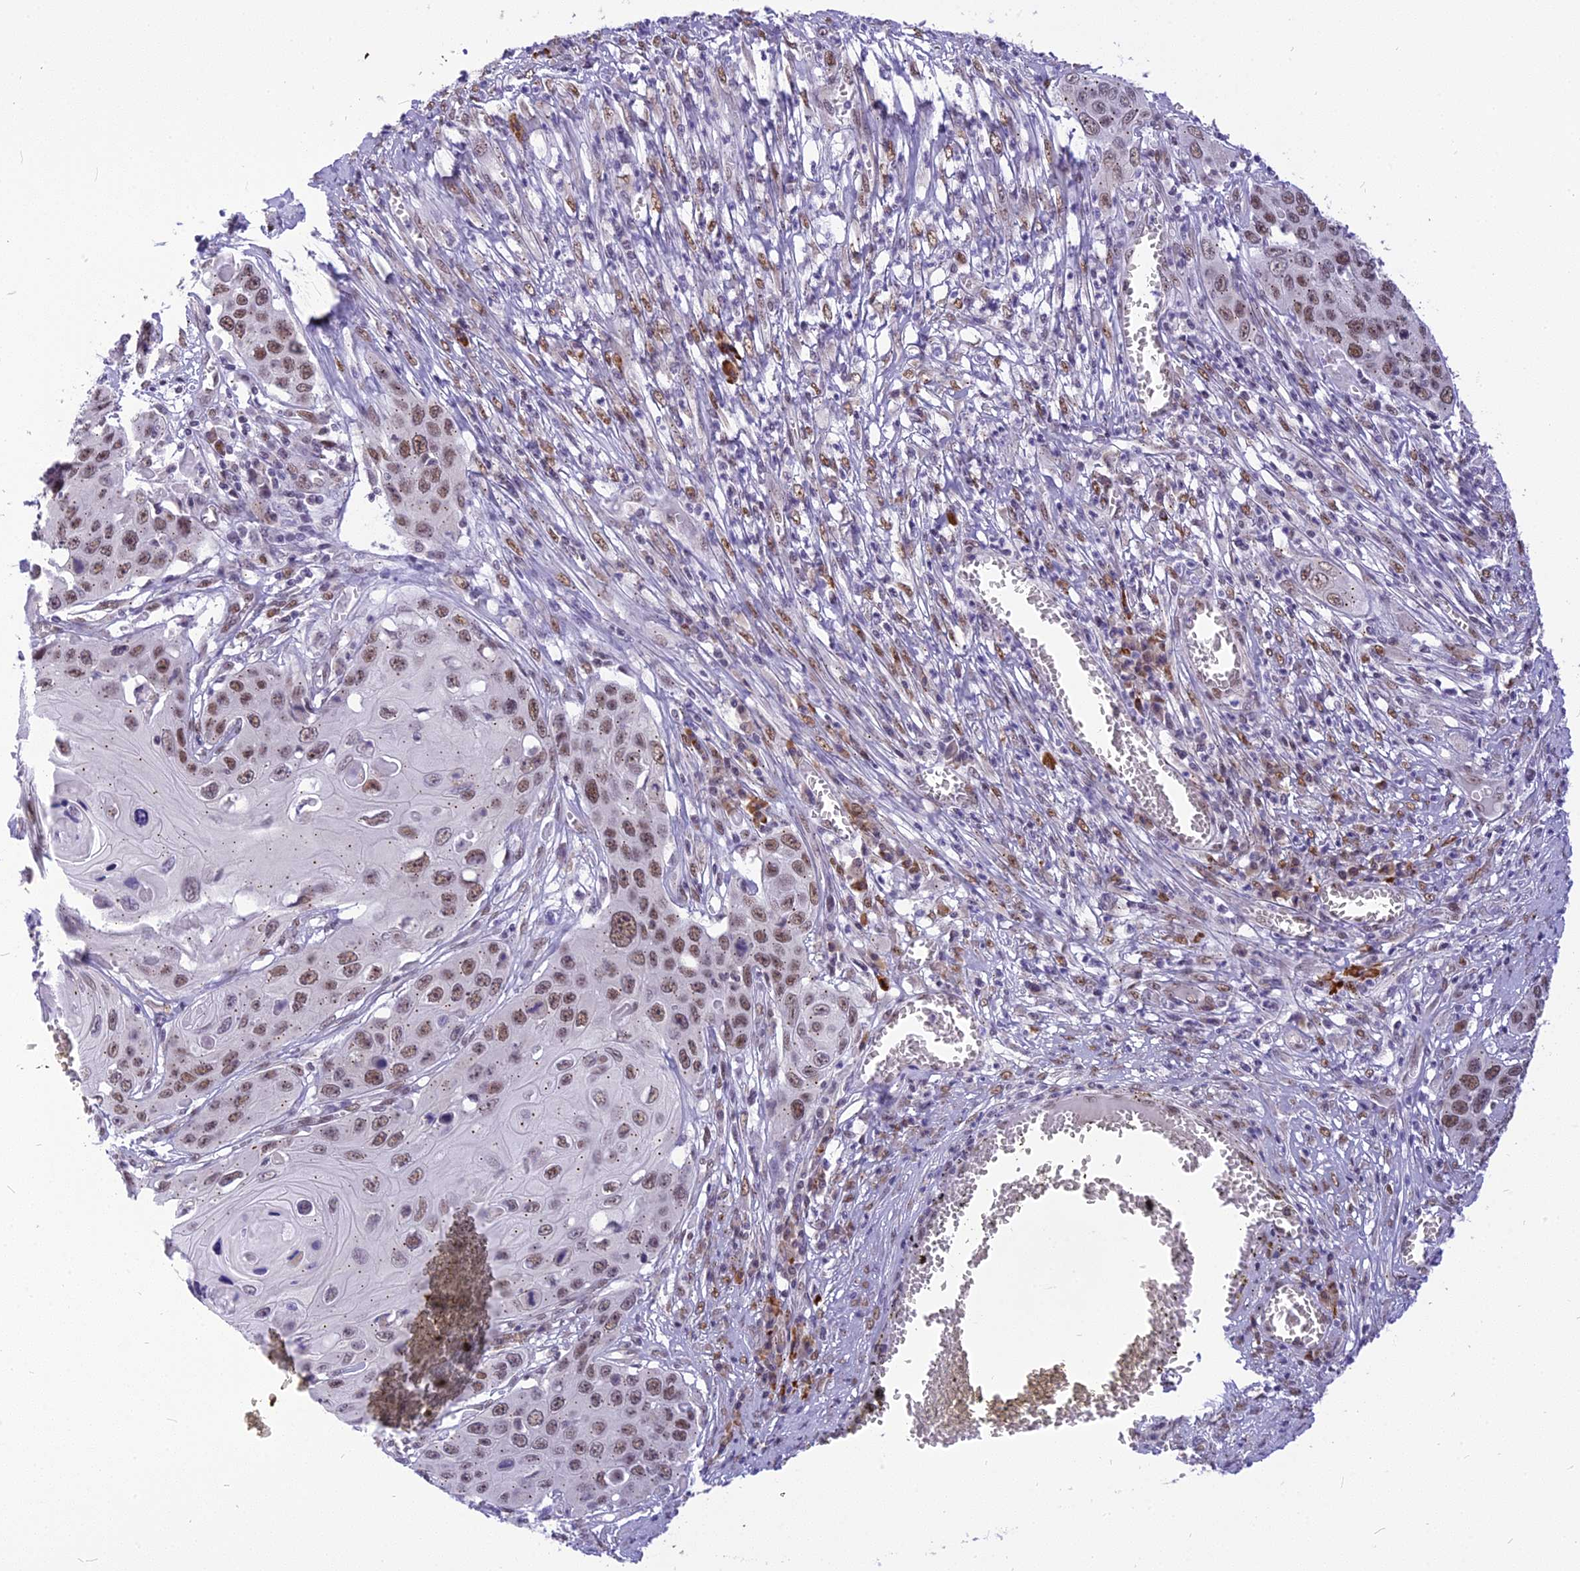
{"staining": {"intensity": "moderate", "quantity": ">75%", "location": "nuclear"}, "tissue": "skin cancer", "cell_type": "Tumor cells", "image_type": "cancer", "snomed": [{"axis": "morphology", "description": "Squamous cell carcinoma, NOS"}, {"axis": "topography", "description": "Skin"}], "caption": "An IHC micrograph of neoplastic tissue is shown. Protein staining in brown highlights moderate nuclear positivity in skin cancer within tumor cells.", "gene": "IRF2BP1", "patient": {"sex": "male", "age": 55}}